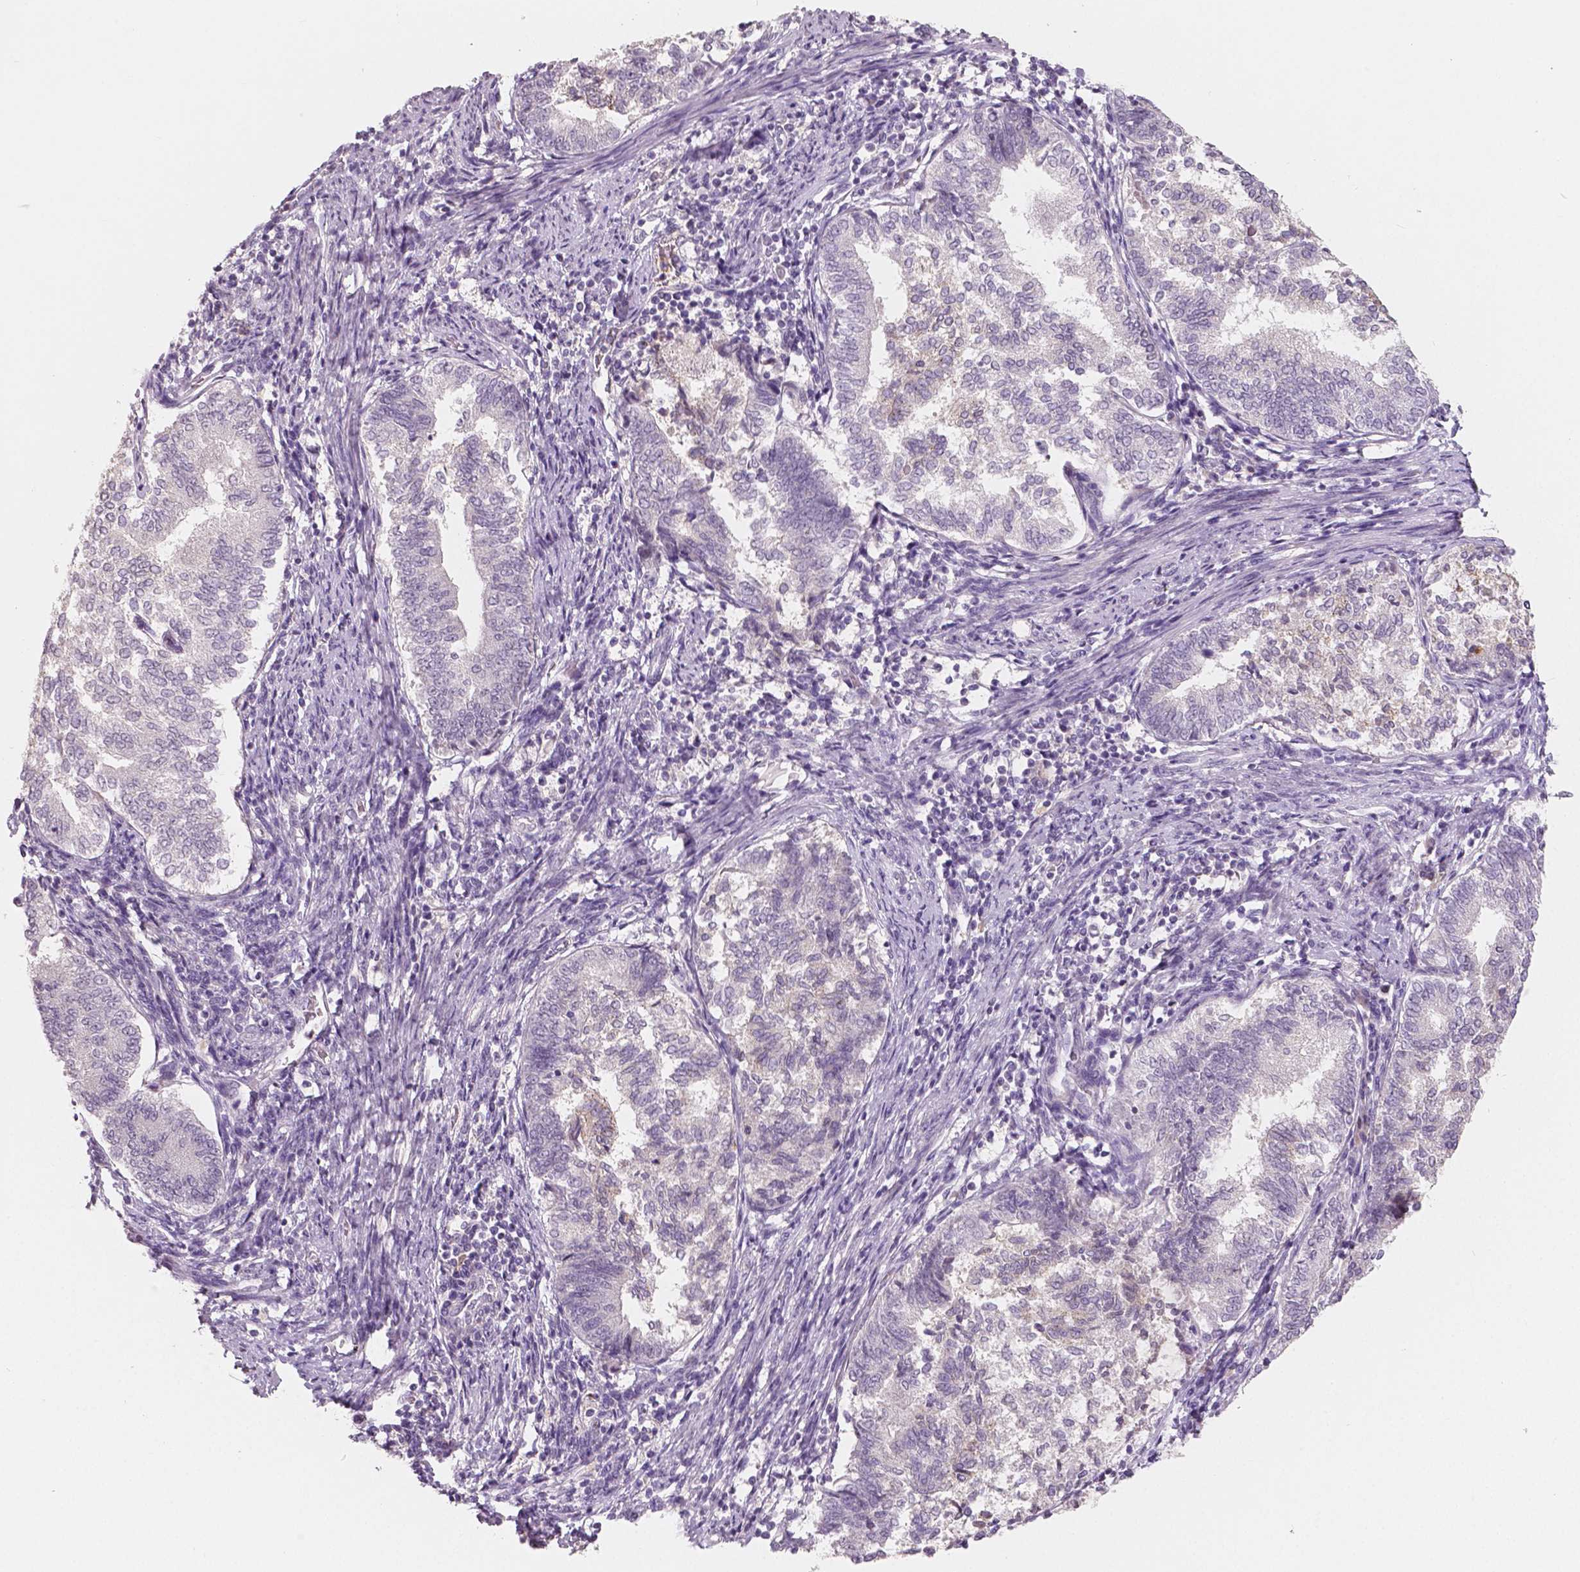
{"staining": {"intensity": "negative", "quantity": "none", "location": "none"}, "tissue": "endometrial cancer", "cell_type": "Tumor cells", "image_type": "cancer", "snomed": [{"axis": "morphology", "description": "Adenocarcinoma, NOS"}, {"axis": "topography", "description": "Endometrium"}], "caption": "Tumor cells show no significant positivity in adenocarcinoma (endometrial). (Brightfield microscopy of DAB IHC at high magnification).", "gene": "APOA4", "patient": {"sex": "female", "age": 65}}